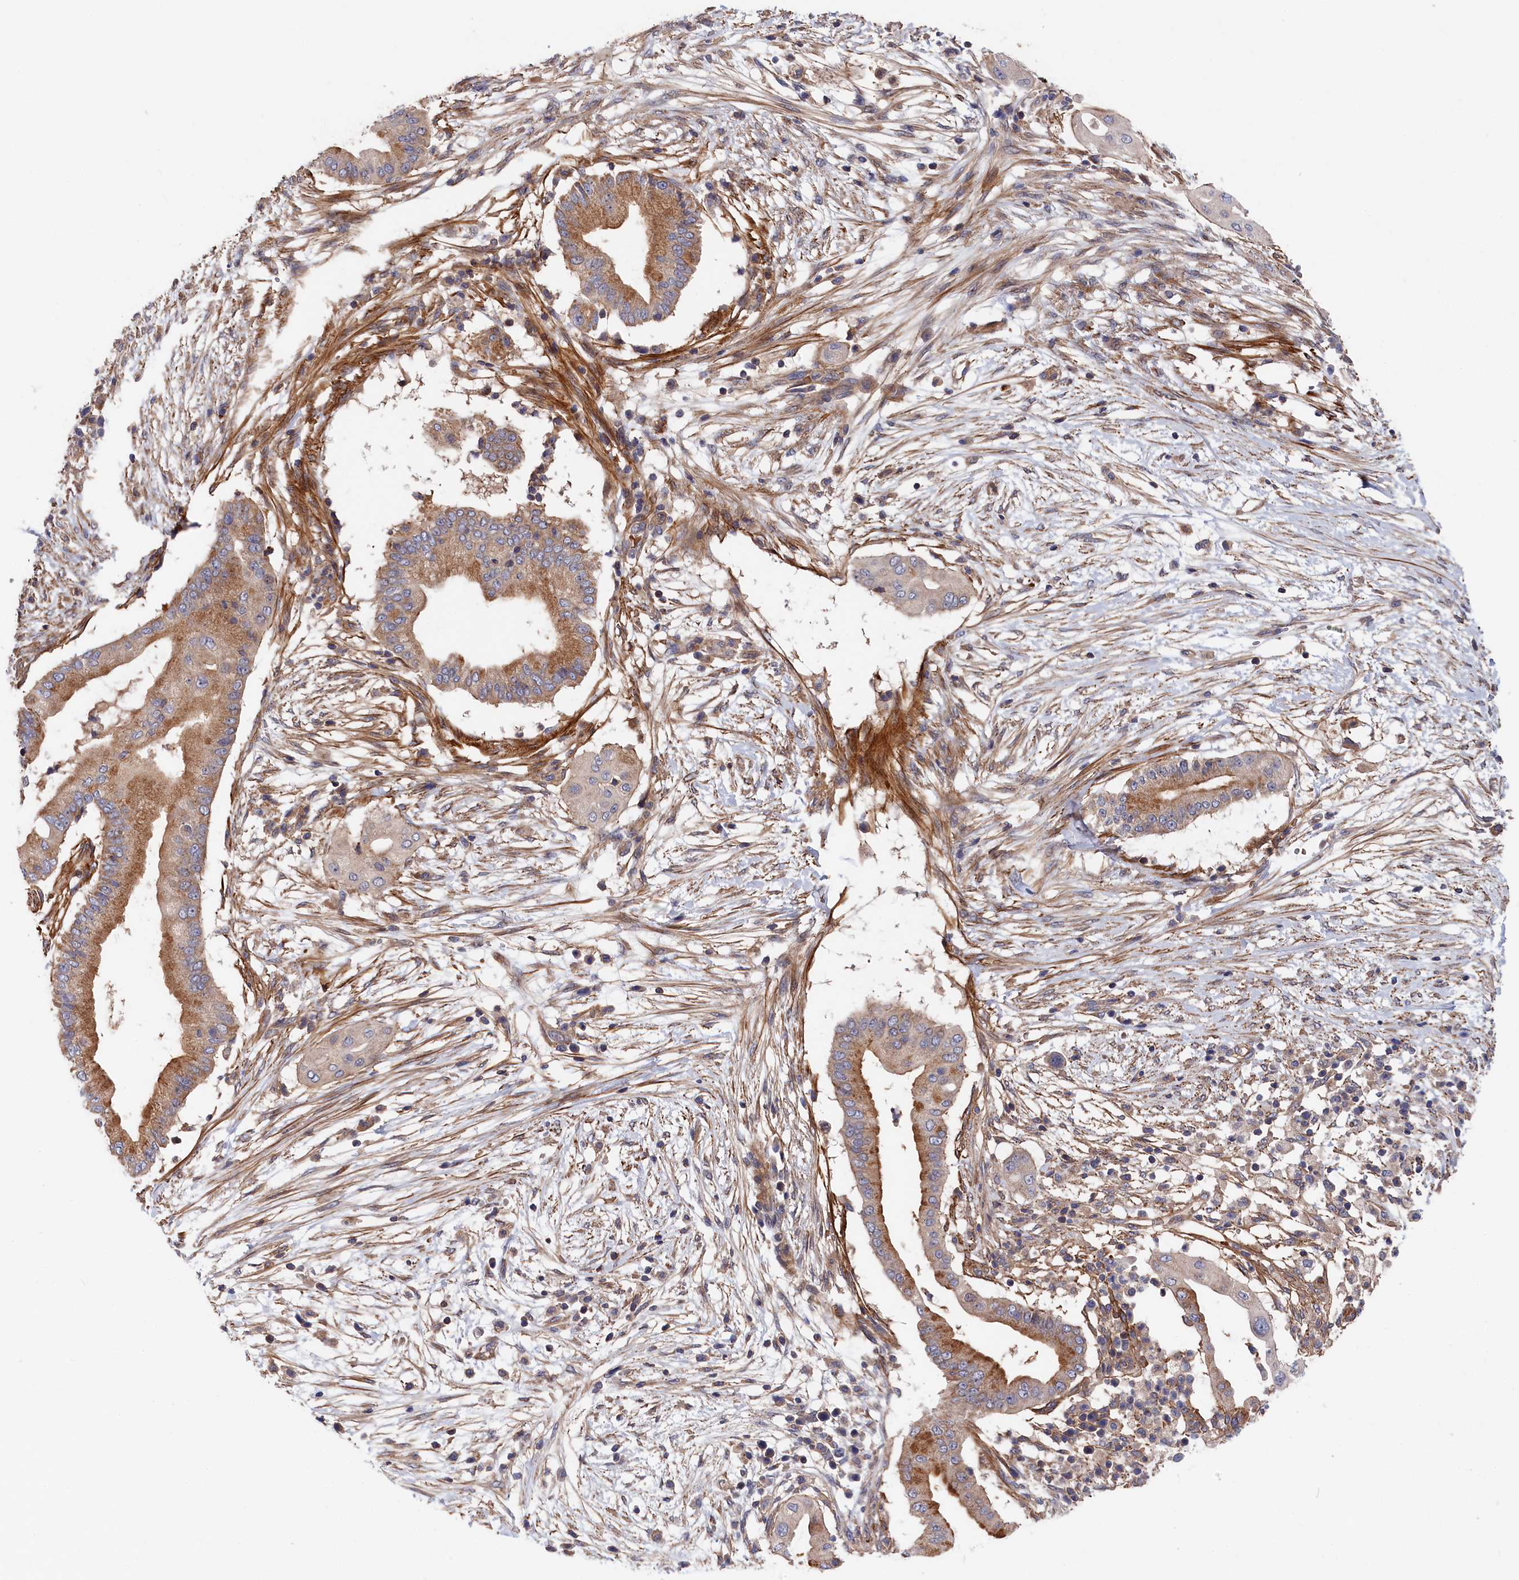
{"staining": {"intensity": "moderate", "quantity": "25%-75%", "location": "cytoplasmic/membranous"}, "tissue": "pancreatic cancer", "cell_type": "Tumor cells", "image_type": "cancer", "snomed": [{"axis": "morphology", "description": "Adenocarcinoma, NOS"}, {"axis": "topography", "description": "Pancreas"}], "caption": "Immunohistochemistry photomicrograph of neoplastic tissue: human pancreatic cancer (adenocarcinoma) stained using immunohistochemistry exhibits medium levels of moderate protein expression localized specifically in the cytoplasmic/membranous of tumor cells, appearing as a cytoplasmic/membranous brown color.", "gene": "LDHD", "patient": {"sex": "male", "age": 68}}